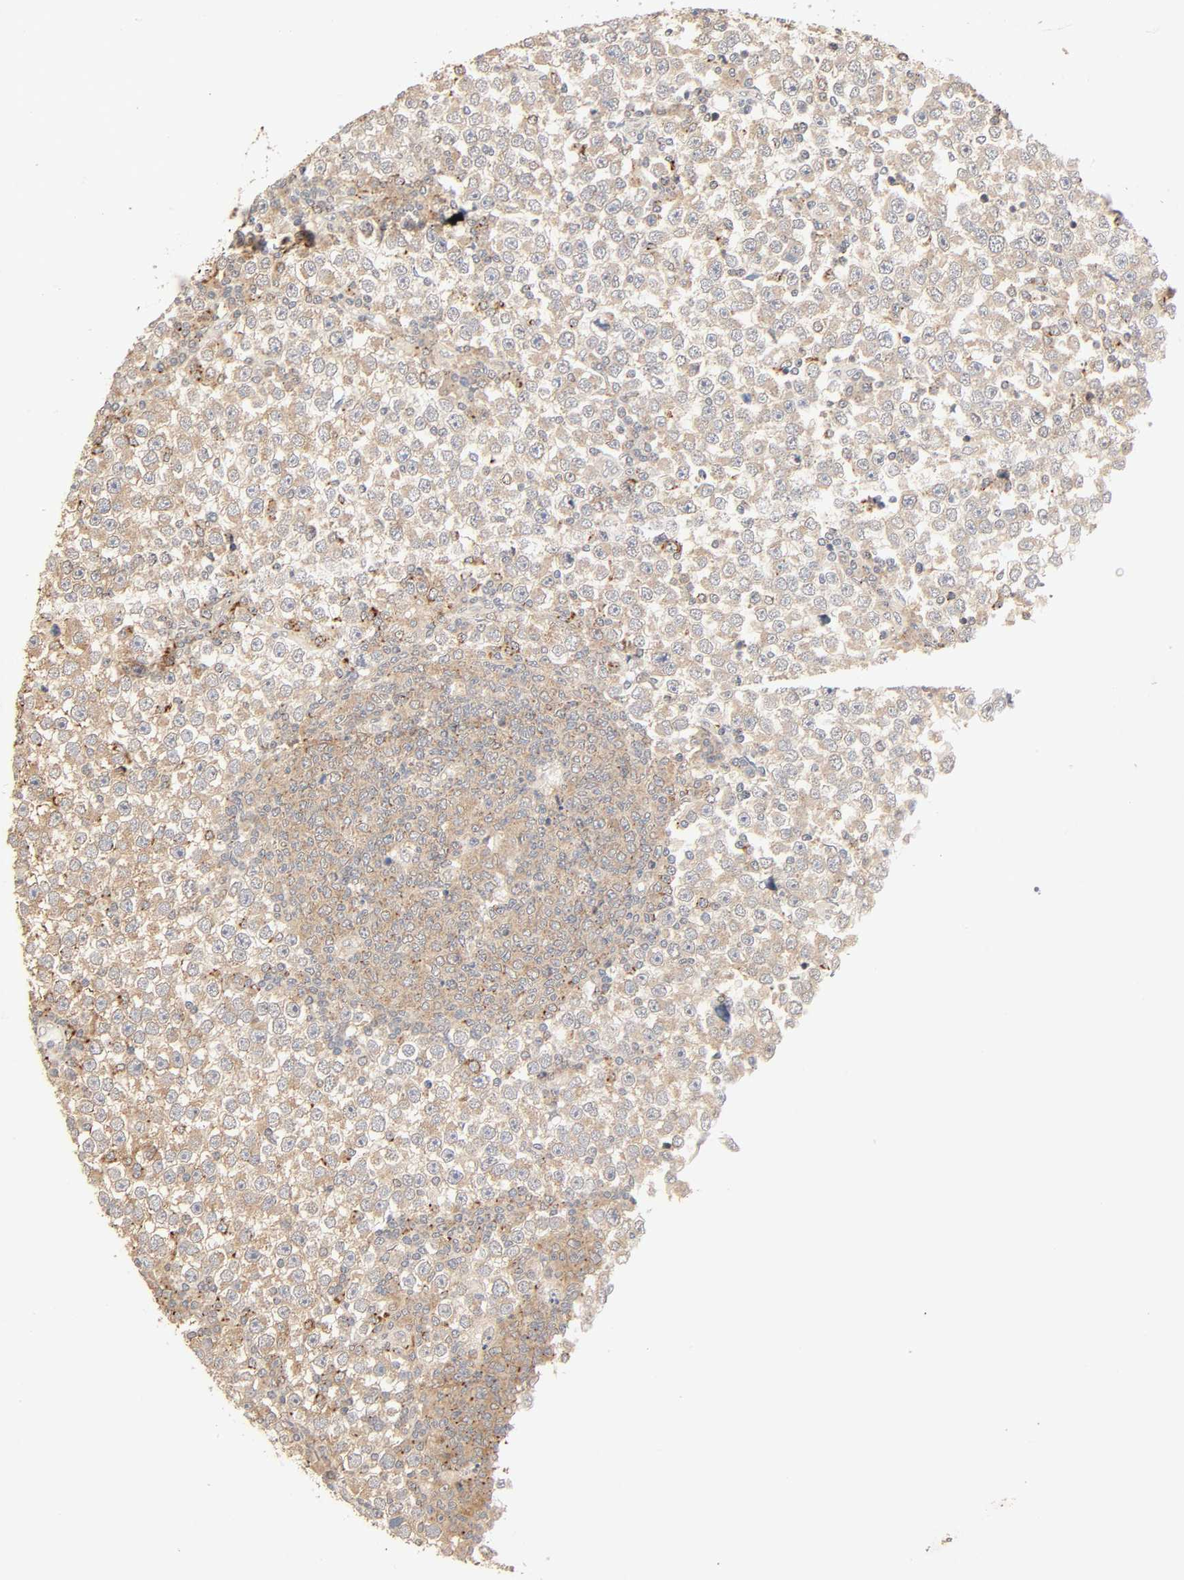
{"staining": {"intensity": "moderate", "quantity": ">75%", "location": "cytoplasmic/membranous"}, "tissue": "testis cancer", "cell_type": "Tumor cells", "image_type": "cancer", "snomed": [{"axis": "morphology", "description": "Seminoma, NOS"}, {"axis": "topography", "description": "Testis"}], "caption": "Moderate cytoplasmic/membranous expression for a protein is seen in about >75% of tumor cells of testis cancer using IHC.", "gene": "NEMF", "patient": {"sex": "male", "age": 65}}